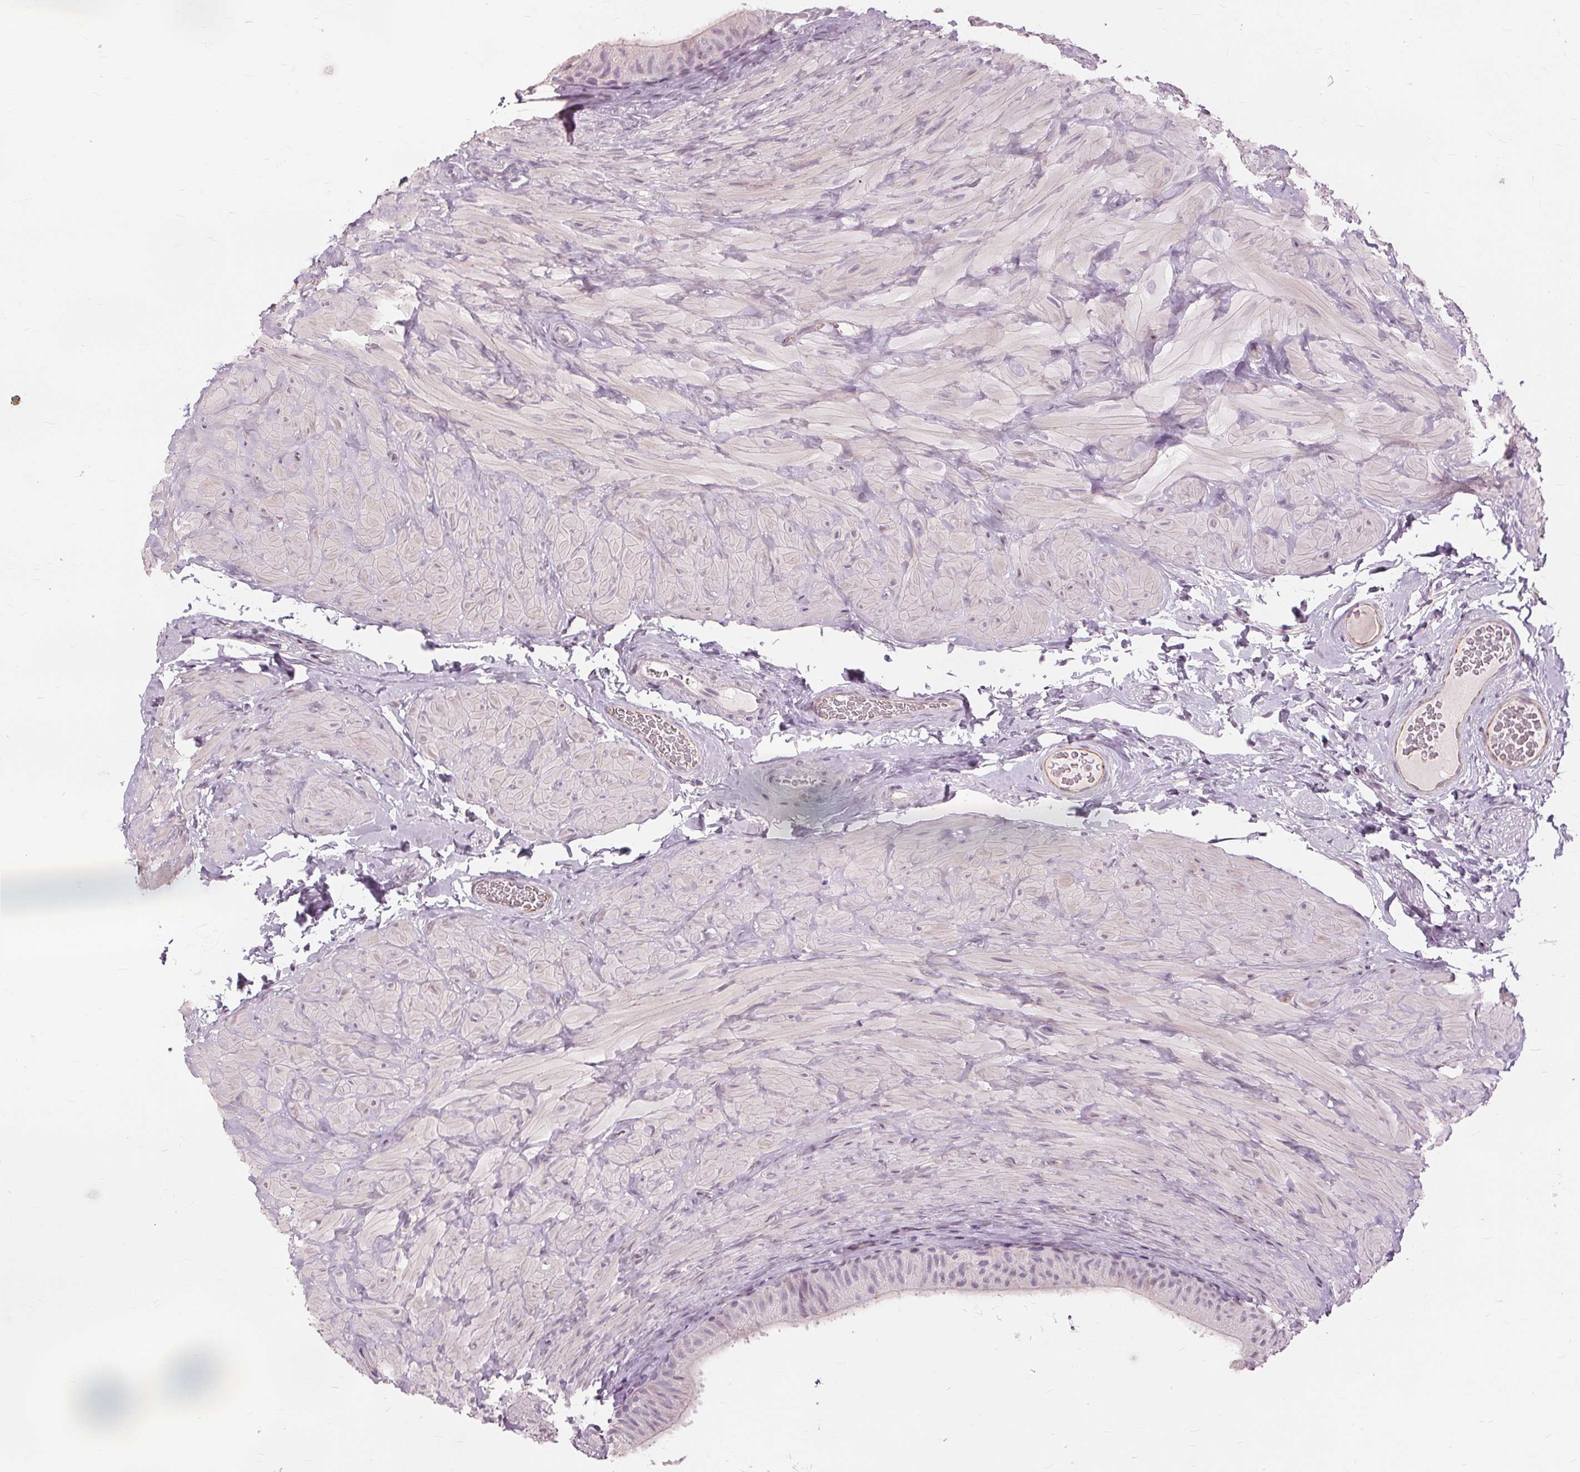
{"staining": {"intensity": "negative", "quantity": "none", "location": "none"}, "tissue": "epididymis", "cell_type": "Glandular cells", "image_type": "normal", "snomed": [{"axis": "morphology", "description": "Normal tissue, NOS"}, {"axis": "topography", "description": "Epididymis, spermatic cord, NOS"}, {"axis": "topography", "description": "Epididymis"}], "caption": "Glandular cells are negative for protein expression in unremarkable human epididymis. (DAB IHC, high magnification).", "gene": "SFTPD", "patient": {"sex": "male", "age": 31}}